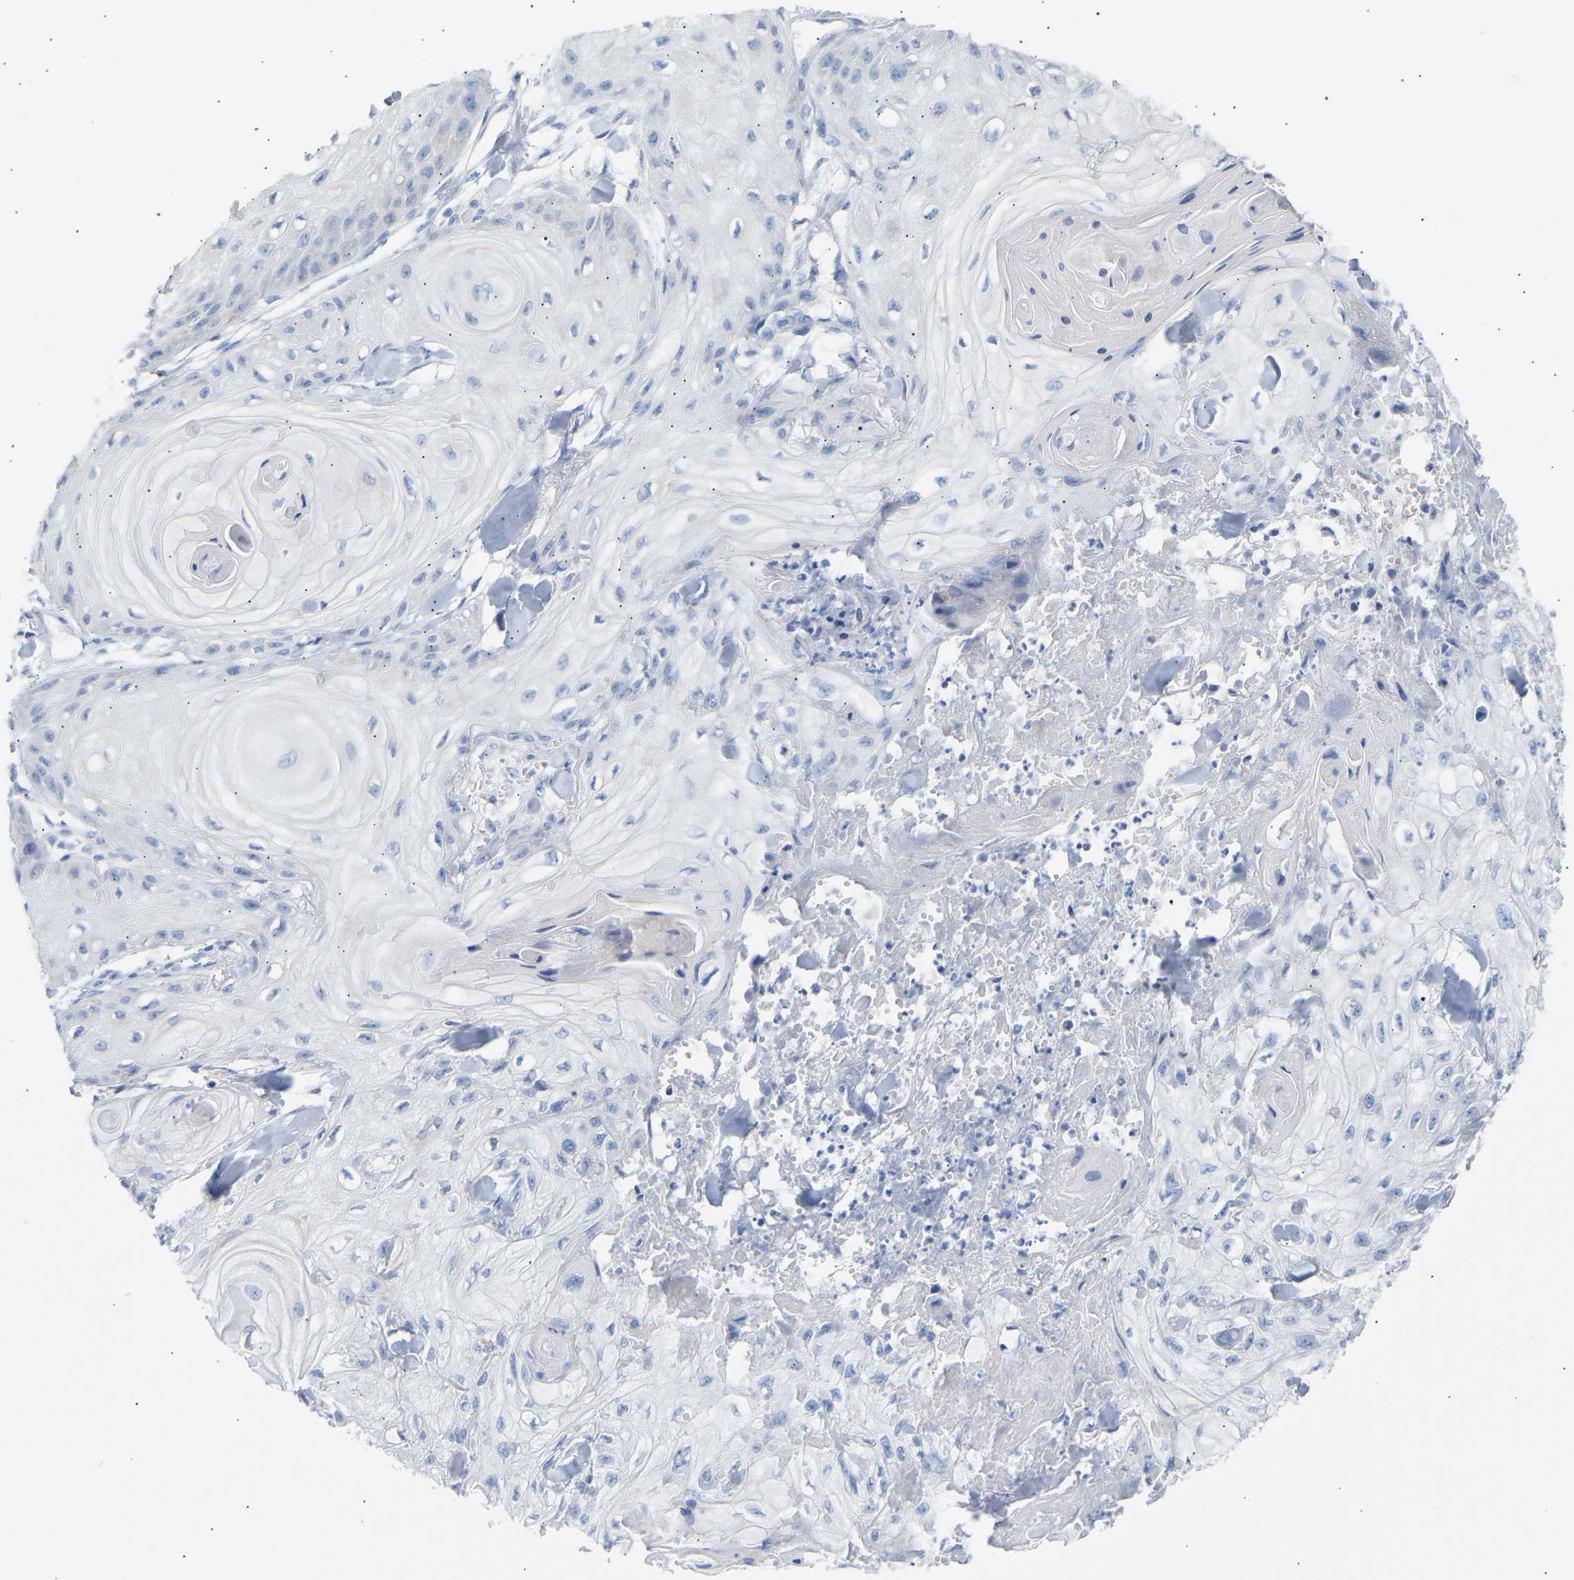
{"staining": {"intensity": "negative", "quantity": "none", "location": "none"}, "tissue": "skin cancer", "cell_type": "Tumor cells", "image_type": "cancer", "snomed": [{"axis": "morphology", "description": "Squamous cell carcinoma, NOS"}, {"axis": "topography", "description": "Skin"}], "caption": "Protein analysis of skin squamous cell carcinoma demonstrates no significant staining in tumor cells.", "gene": "PEX1", "patient": {"sex": "male", "age": 74}}